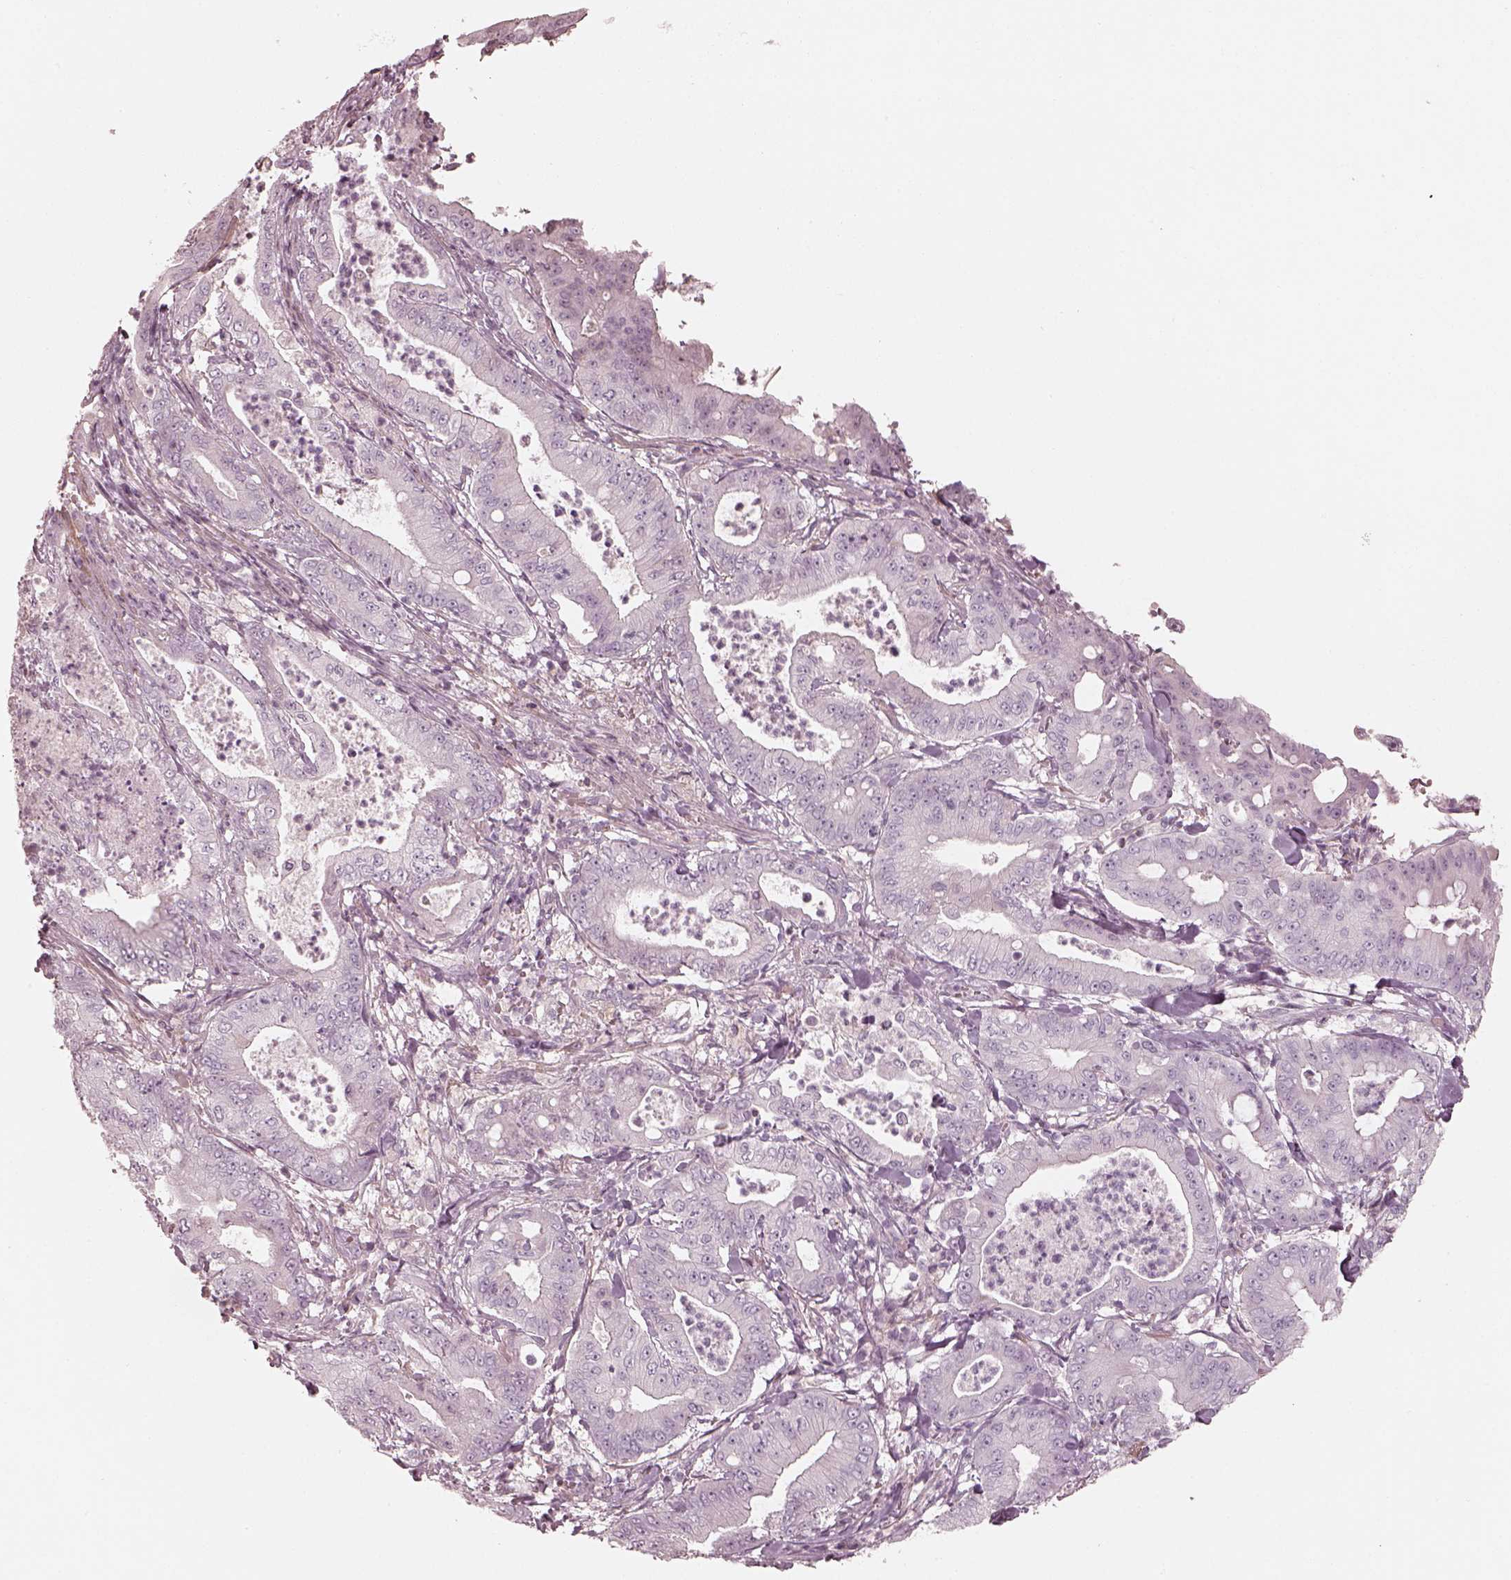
{"staining": {"intensity": "negative", "quantity": "none", "location": "none"}, "tissue": "pancreatic cancer", "cell_type": "Tumor cells", "image_type": "cancer", "snomed": [{"axis": "morphology", "description": "Adenocarcinoma, NOS"}, {"axis": "topography", "description": "Pancreas"}], "caption": "Human adenocarcinoma (pancreatic) stained for a protein using immunohistochemistry (IHC) reveals no expression in tumor cells.", "gene": "PRLHR", "patient": {"sex": "male", "age": 71}}